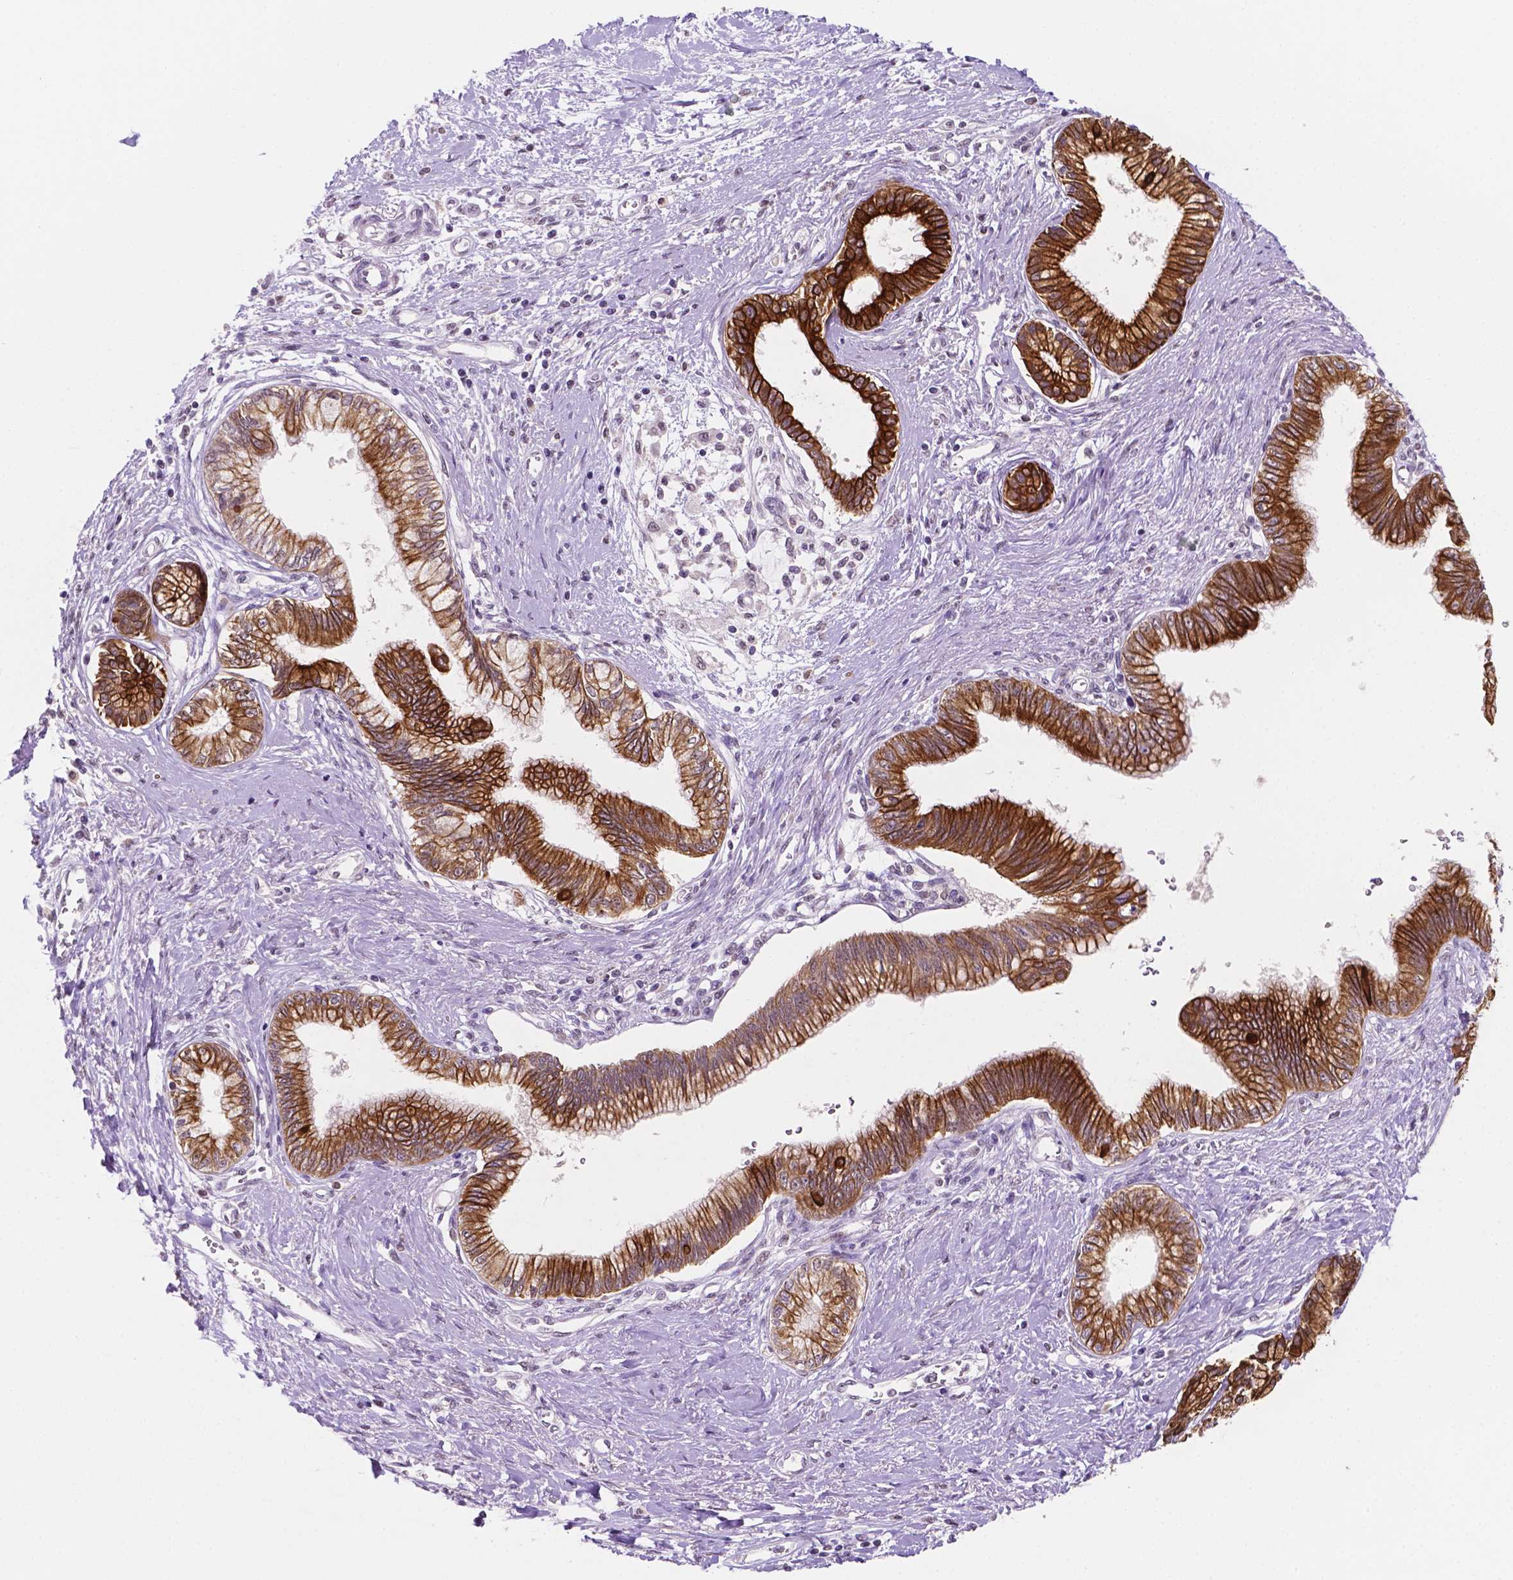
{"staining": {"intensity": "strong", "quantity": ">75%", "location": "cytoplasmic/membranous"}, "tissue": "pancreatic cancer", "cell_type": "Tumor cells", "image_type": "cancer", "snomed": [{"axis": "morphology", "description": "Adenocarcinoma, NOS"}, {"axis": "topography", "description": "Pancreas"}], "caption": "Pancreatic cancer stained with IHC demonstrates strong cytoplasmic/membranous expression in approximately >75% of tumor cells. (Brightfield microscopy of DAB IHC at high magnification).", "gene": "SHLD3", "patient": {"sex": "female", "age": 77}}